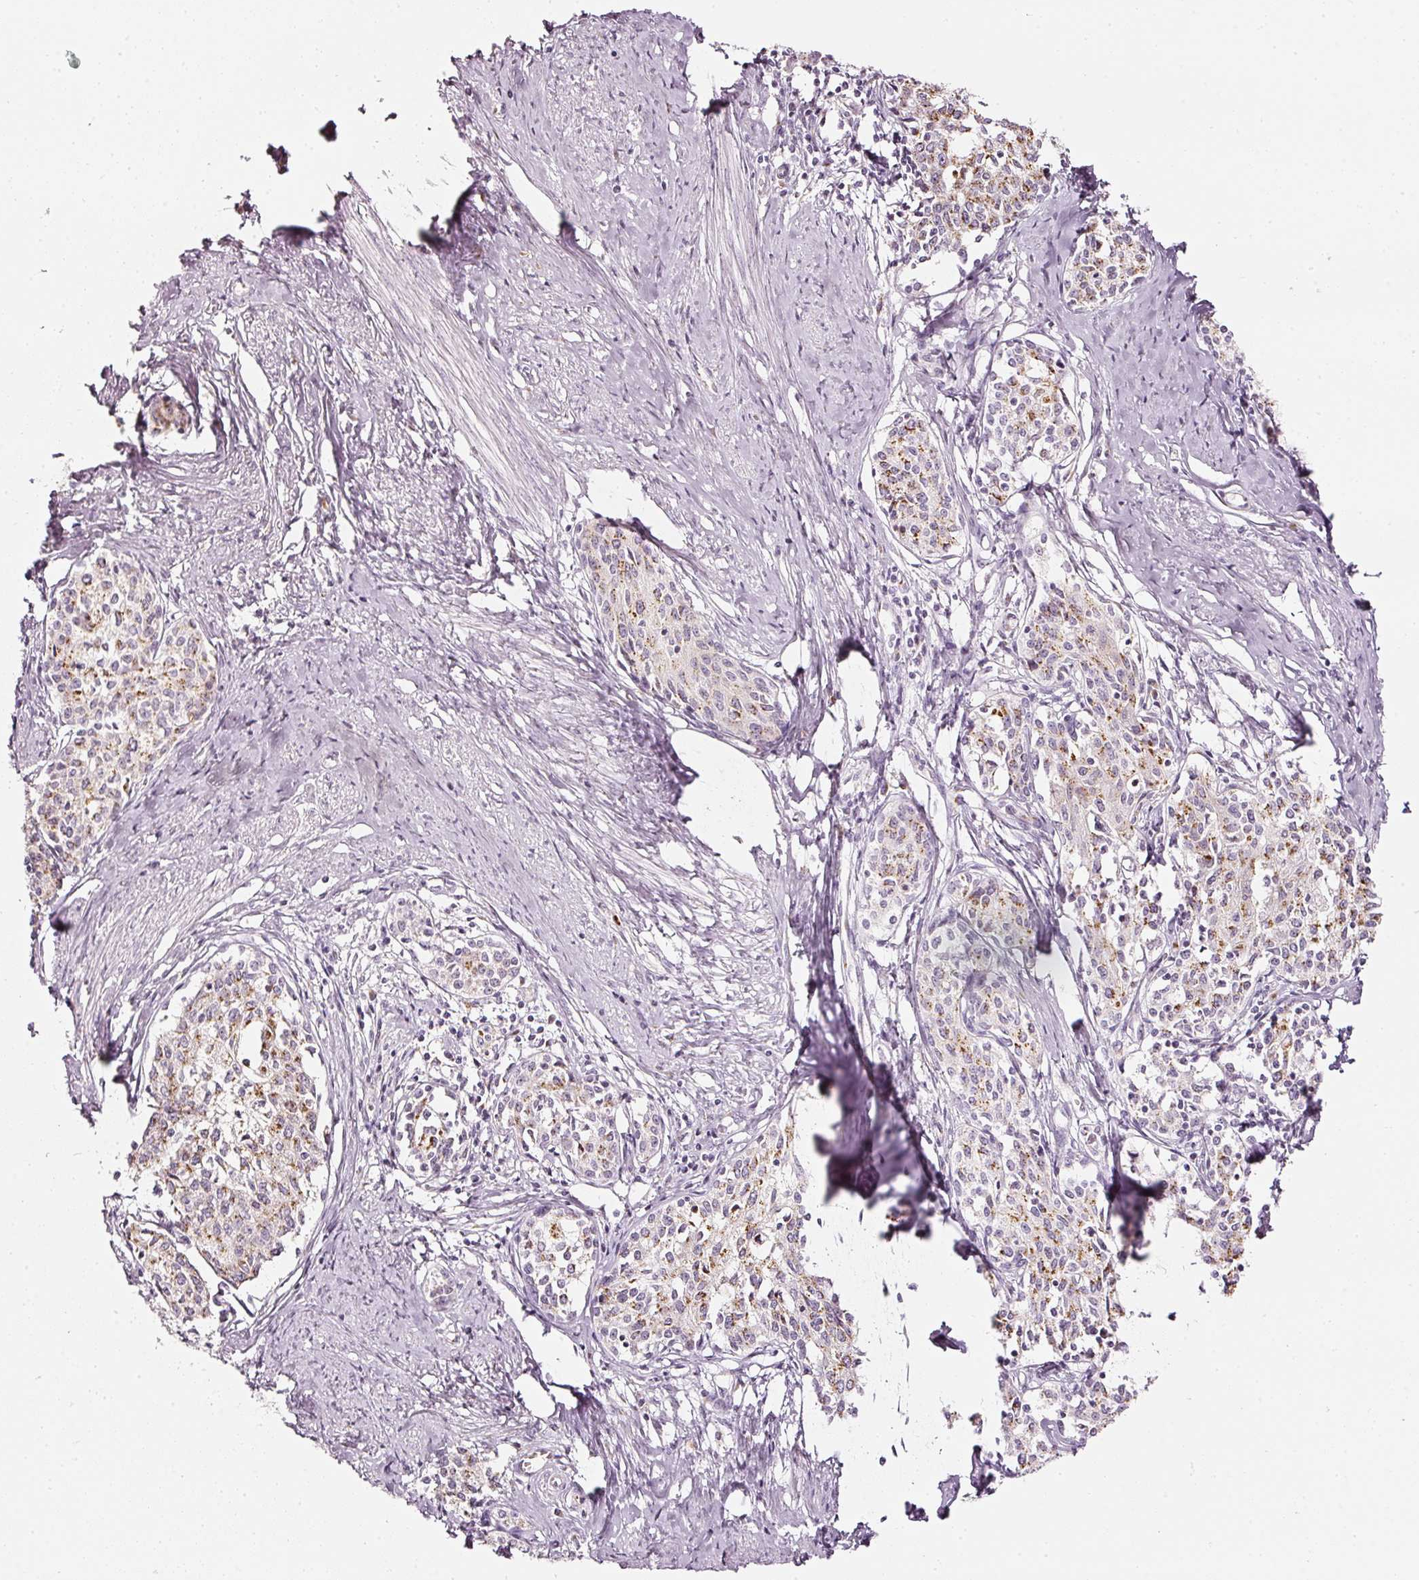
{"staining": {"intensity": "moderate", "quantity": "25%-75%", "location": "cytoplasmic/membranous"}, "tissue": "cervical cancer", "cell_type": "Tumor cells", "image_type": "cancer", "snomed": [{"axis": "morphology", "description": "Squamous cell carcinoma, NOS"}, {"axis": "morphology", "description": "Adenocarcinoma, NOS"}, {"axis": "topography", "description": "Cervix"}], "caption": "Tumor cells demonstrate moderate cytoplasmic/membranous staining in about 25%-75% of cells in cervical cancer.", "gene": "SDF4", "patient": {"sex": "female", "age": 52}}